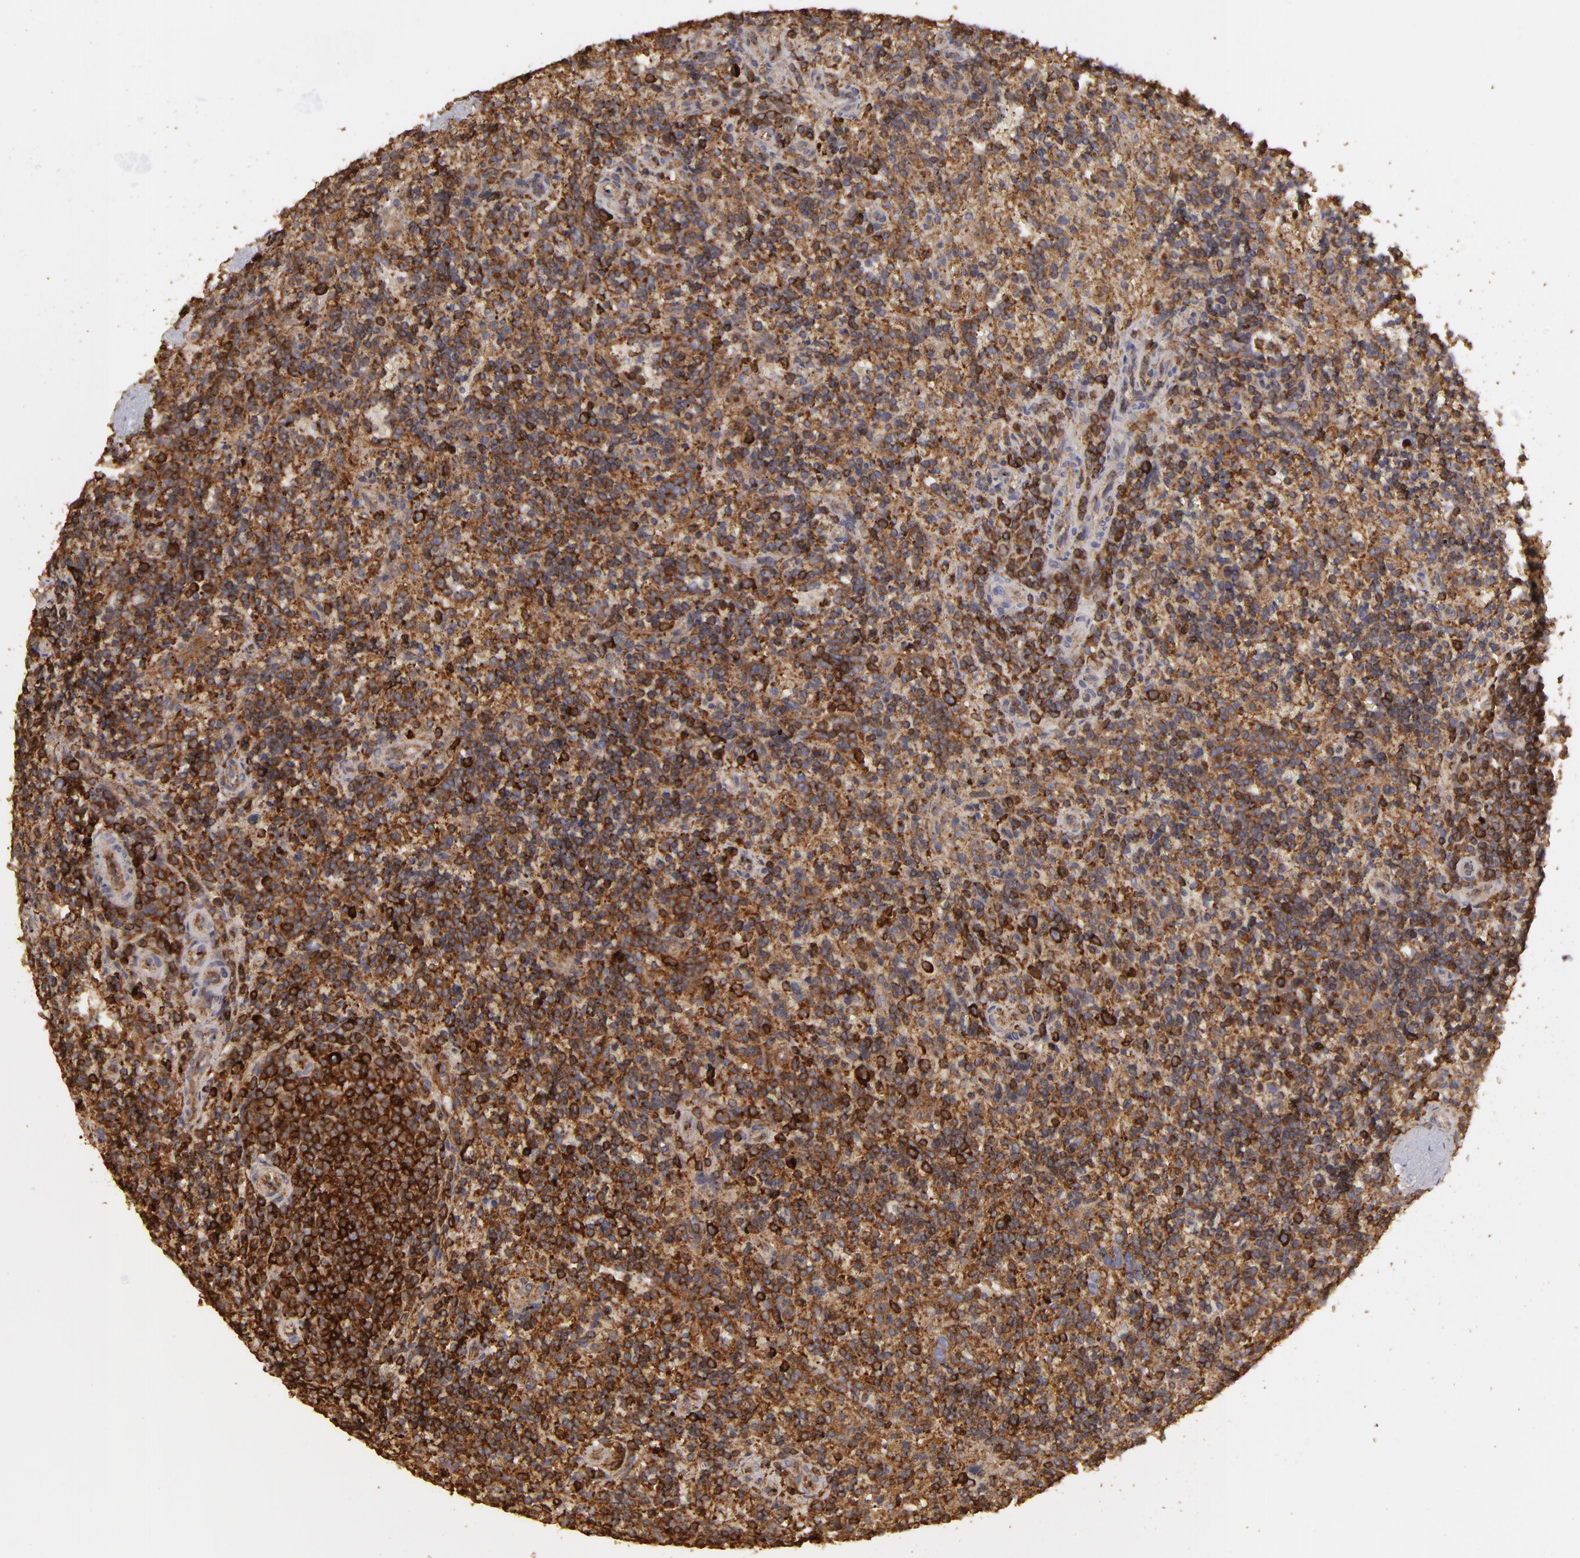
{"staining": {"intensity": "strong", "quantity": ">75%", "location": "cytoplasmic/membranous"}, "tissue": "lymphoma", "cell_type": "Tumor cells", "image_type": "cancer", "snomed": [{"axis": "morphology", "description": "Malignant lymphoma, non-Hodgkin's type, Low grade"}, {"axis": "topography", "description": "Spleen"}], "caption": "Protein expression analysis of human low-grade malignant lymphoma, non-Hodgkin's type reveals strong cytoplasmic/membranous expression in about >75% of tumor cells.", "gene": "ACTB", "patient": {"sex": "male", "age": 67}}